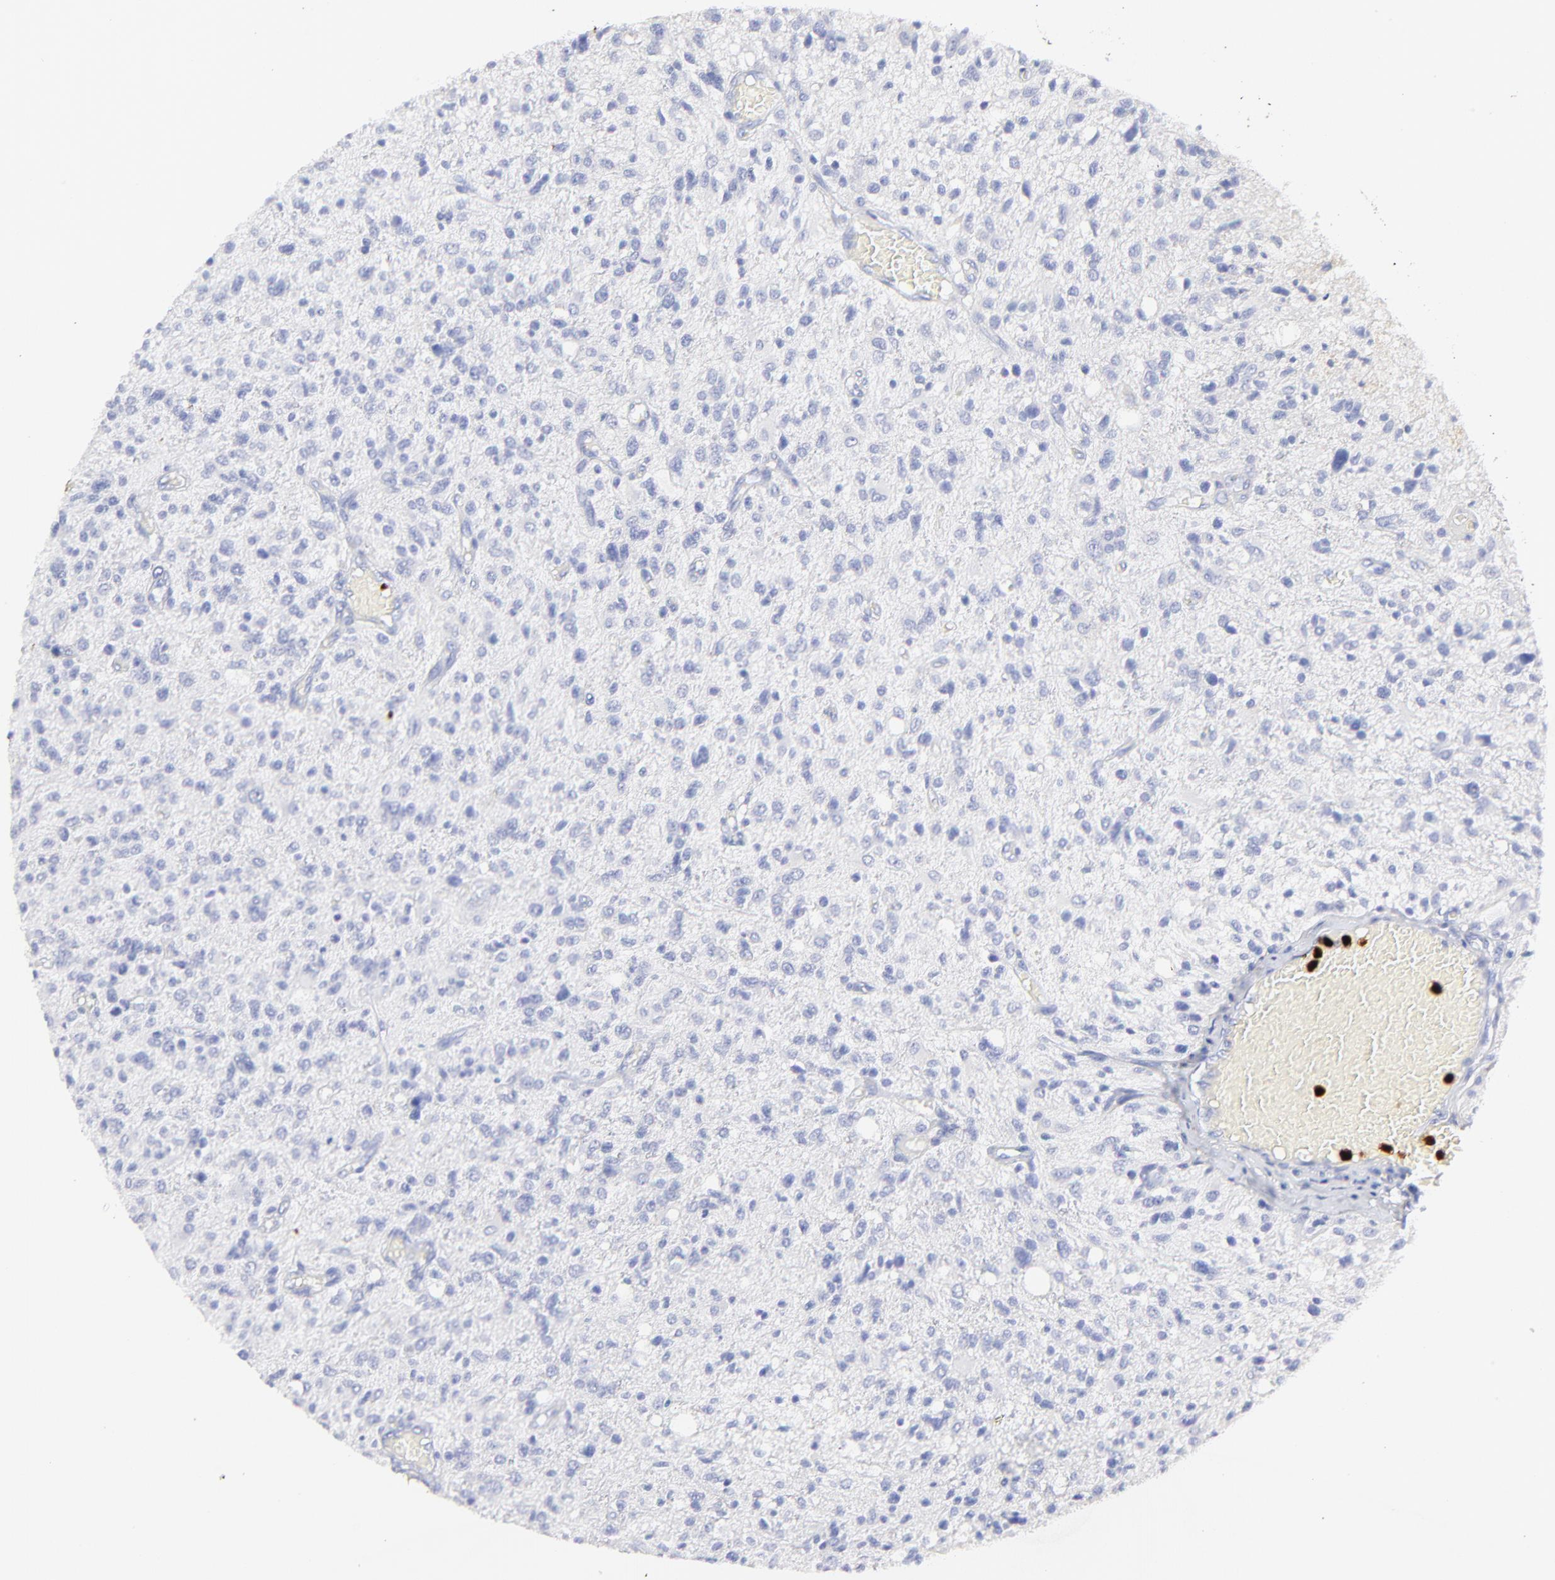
{"staining": {"intensity": "negative", "quantity": "none", "location": "none"}, "tissue": "glioma", "cell_type": "Tumor cells", "image_type": "cancer", "snomed": [{"axis": "morphology", "description": "Glioma, malignant, High grade"}, {"axis": "topography", "description": "Cerebral cortex"}], "caption": "Tumor cells show no significant protein expression in malignant glioma (high-grade).", "gene": "S100A12", "patient": {"sex": "male", "age": 76}}